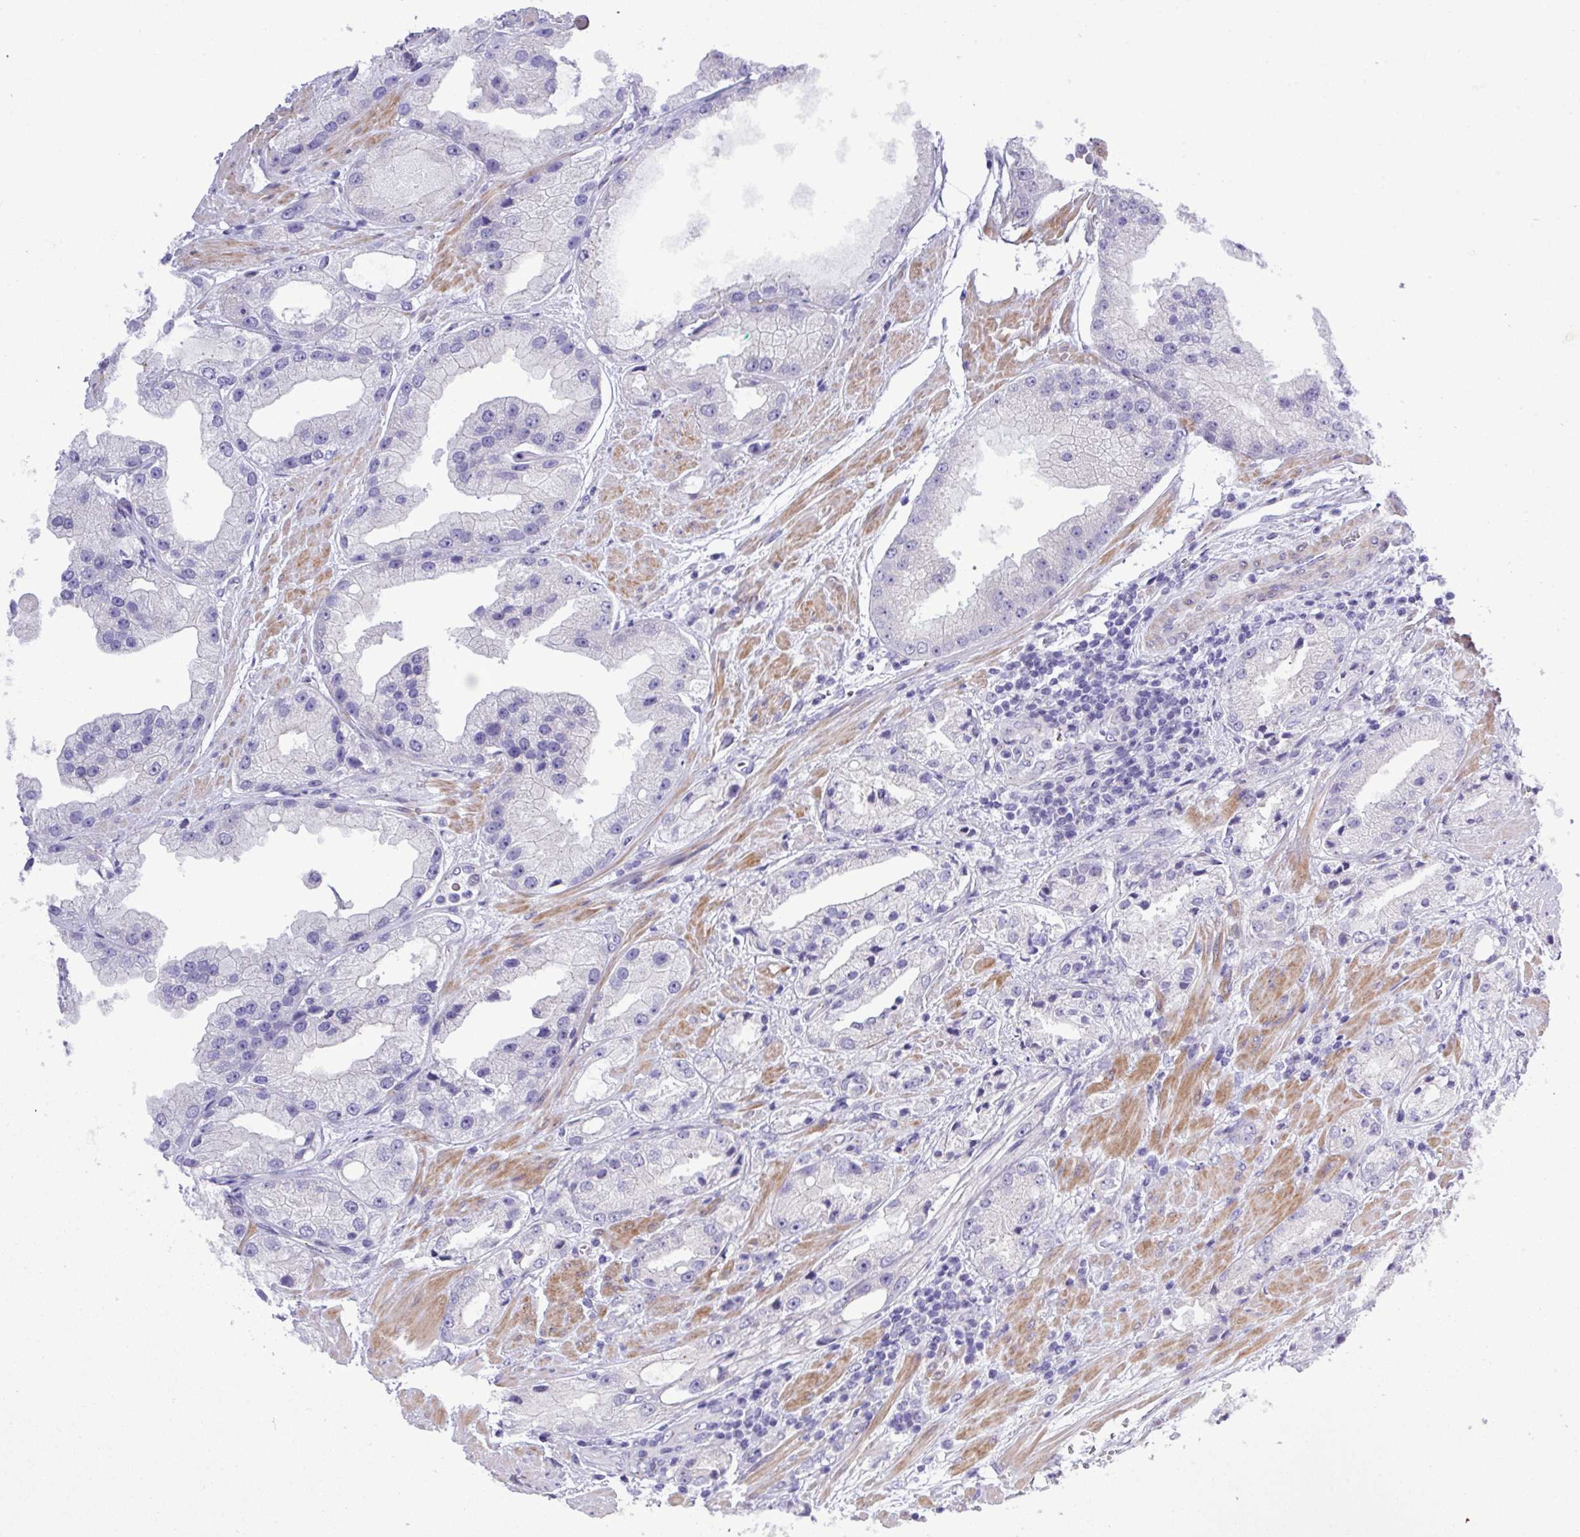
{"staining": {"intensity": "negative", "quantity": "none", "location": "none"}, "tissue": "prostate cancer", "cell_type": "Tumor cells", "image_type": "cancer", "snomed": [{"axis": "morphology", "description": "Adenocarcinoma, Low grade"}, {"axis": "topography", "description": "Prostate"}], "caption": "An IHC photomicrograph of prostate cancer (low-grade adenocarcinoma) is shown. There is no staining in tumor cells of prostate cancer (low-grade adenocarcinoma). The staining is performed using DAB (3,3'-diaminobenzidine) brown chromogen with nuclei counter-stained in using hematoxylin.", "gene": "SPINK8", "patient": {"sex": "male", "age": 67}}